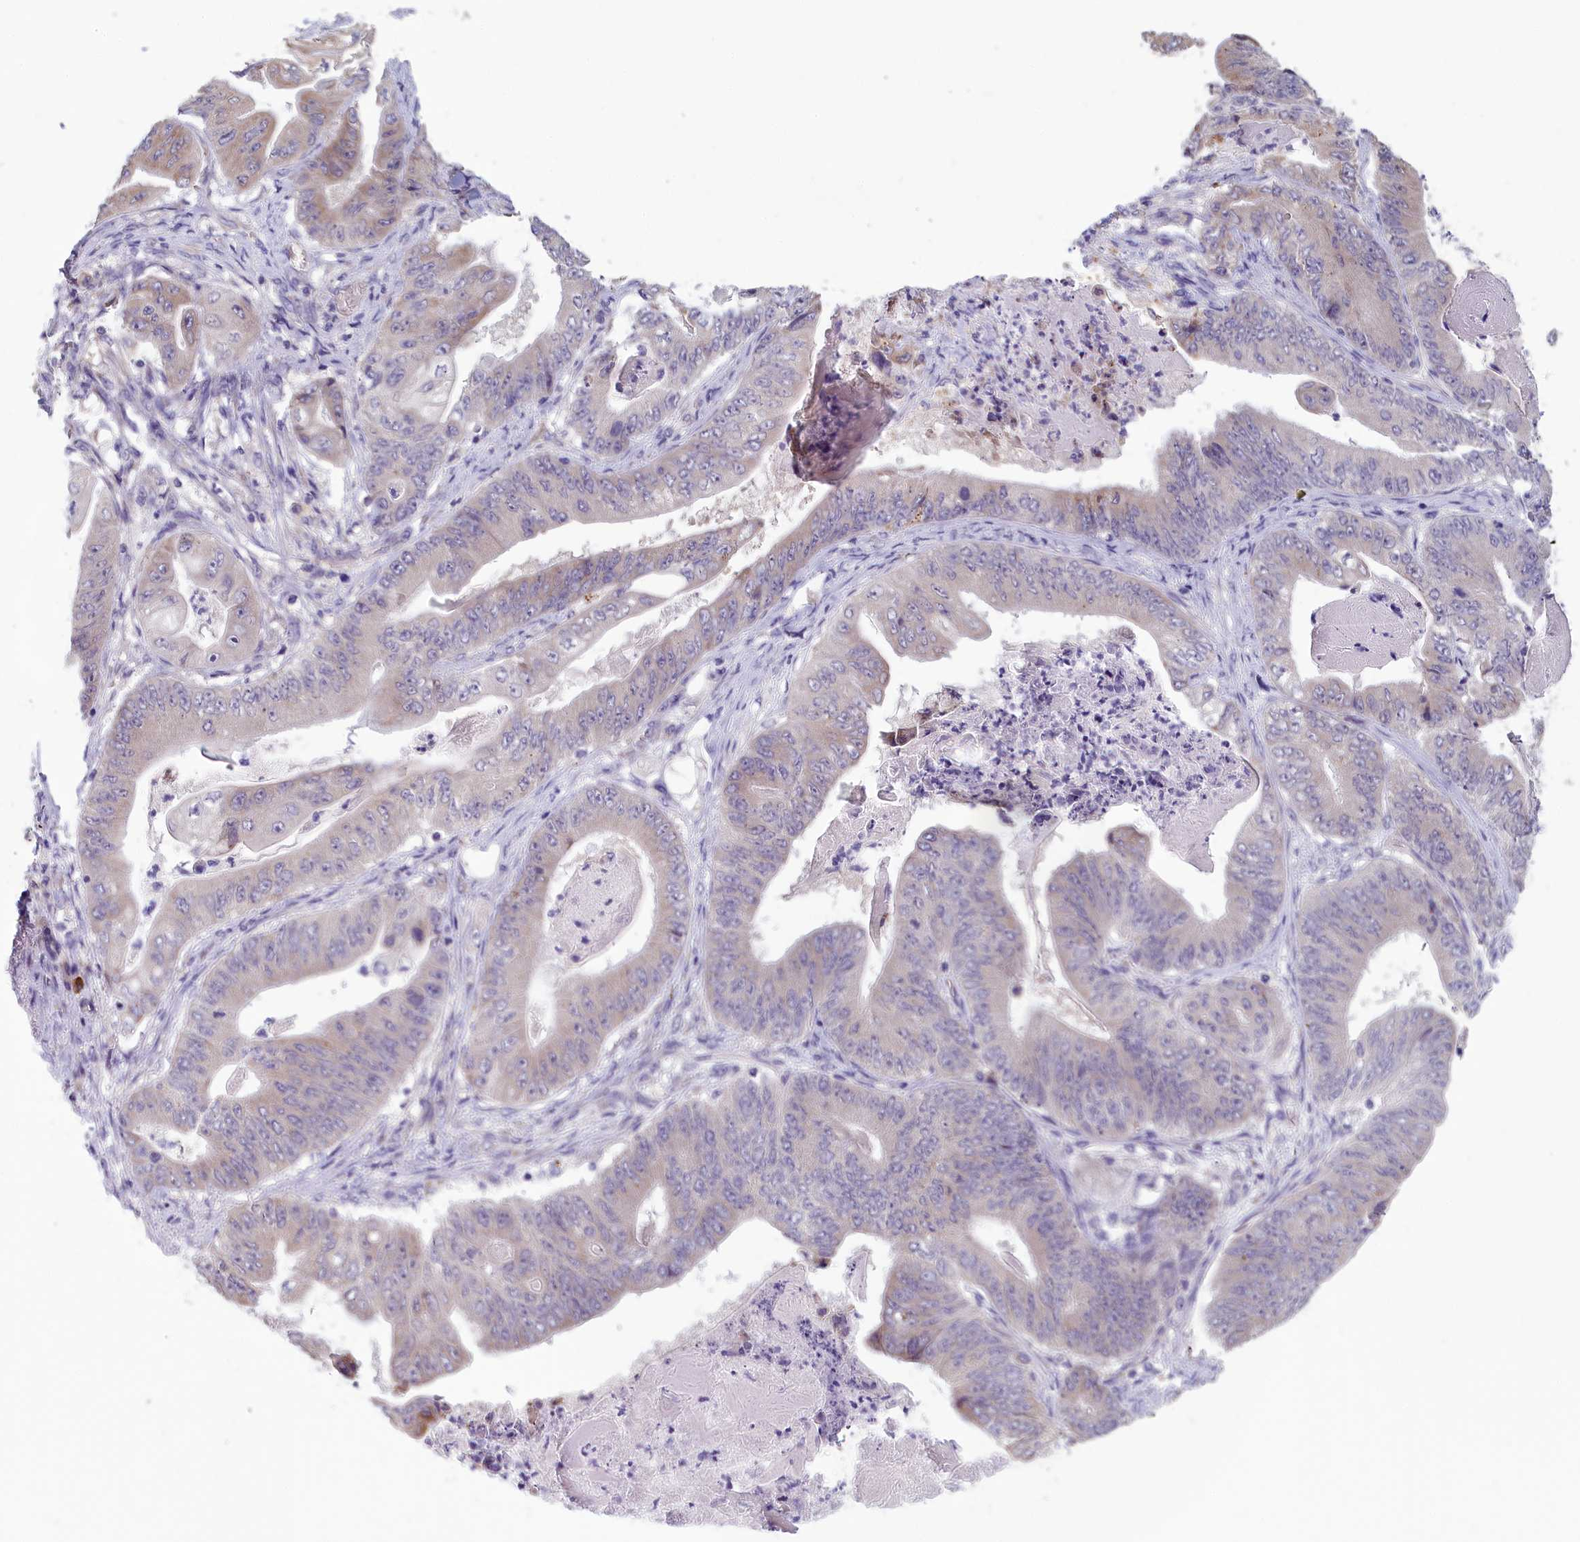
{"staining": {"intensity": "weak", "quantity": "<25%", "location": "cytoplasmic/membranous"}, "tissue": "stomach cancer", "cell_type": "Tumor cells", "image_type": "cancer", "snomed": [{"axis": "morphology", "description": "Adenocarcinoma, NOS"}, {"axis": "topography", "description": "Stomach"}], "caption": "IHC of stomach cancer demonstrates no expression in tumor cells. (DAB IHC, high magnification).", "gene": "MRI1", "patient": {"sex": "female", "age": 73}}